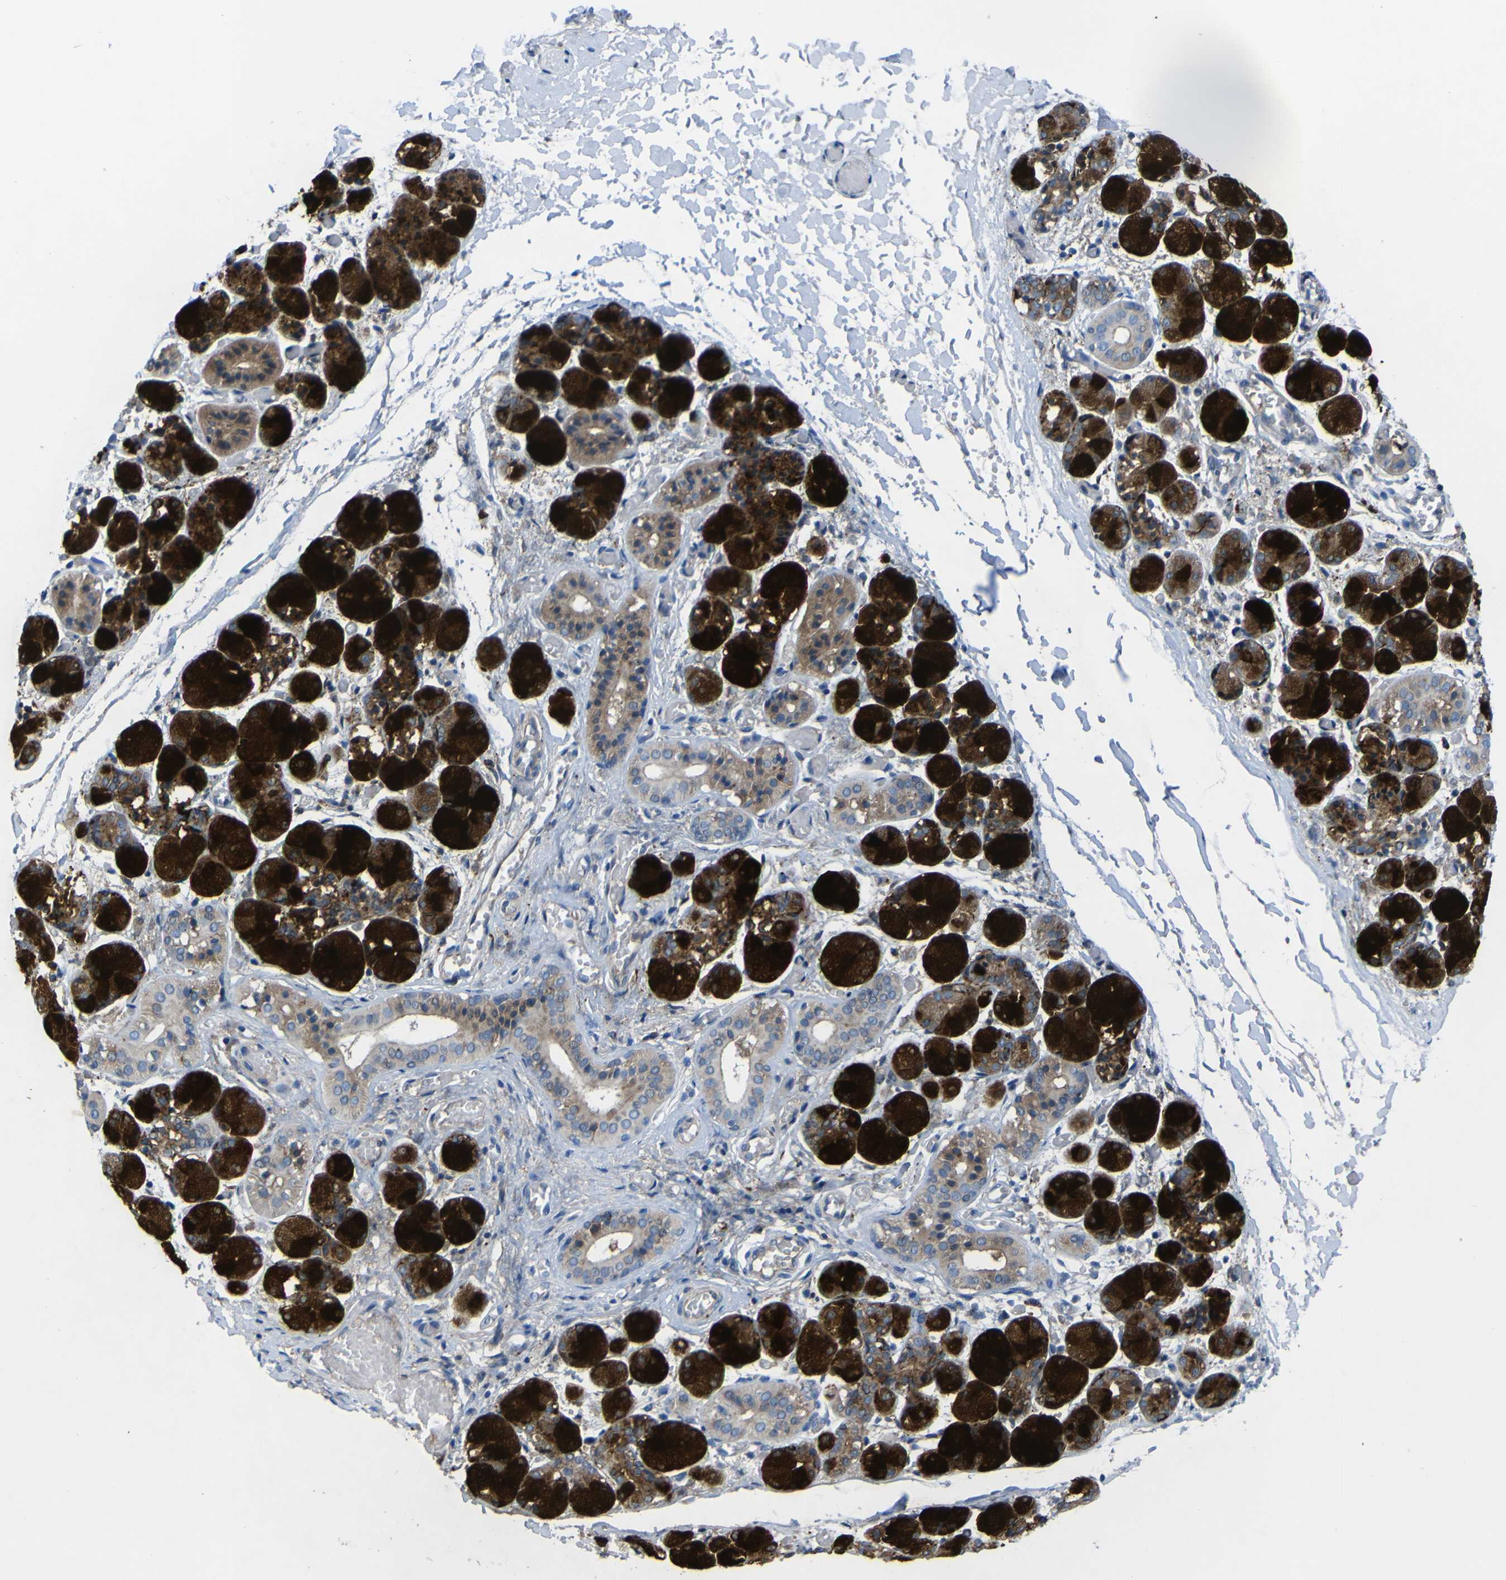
{"staining": {"intensity": "strong", "quantity": "25%-75%", "location": "cytoplasmic/membranous"}, "tissue": "salivary gland", "cell_type": "Glandular cells", "image_type": "normal", "snomed": [{"axis": "morphology", "description": "Normal tissue, NOS"}, {"axis": "topography", "description": "Salivary gland"}], "caption": "Immunohistochemistry (IHC) photomicrograph of unremarkable human salivary gland stained for a protein (brown), which shows high levels of strong cytoplasmic/membranous expression in about 25%-75% of glandular cells.", "gene": "CST3", "patient": {"sex": "female", "age": 24}}